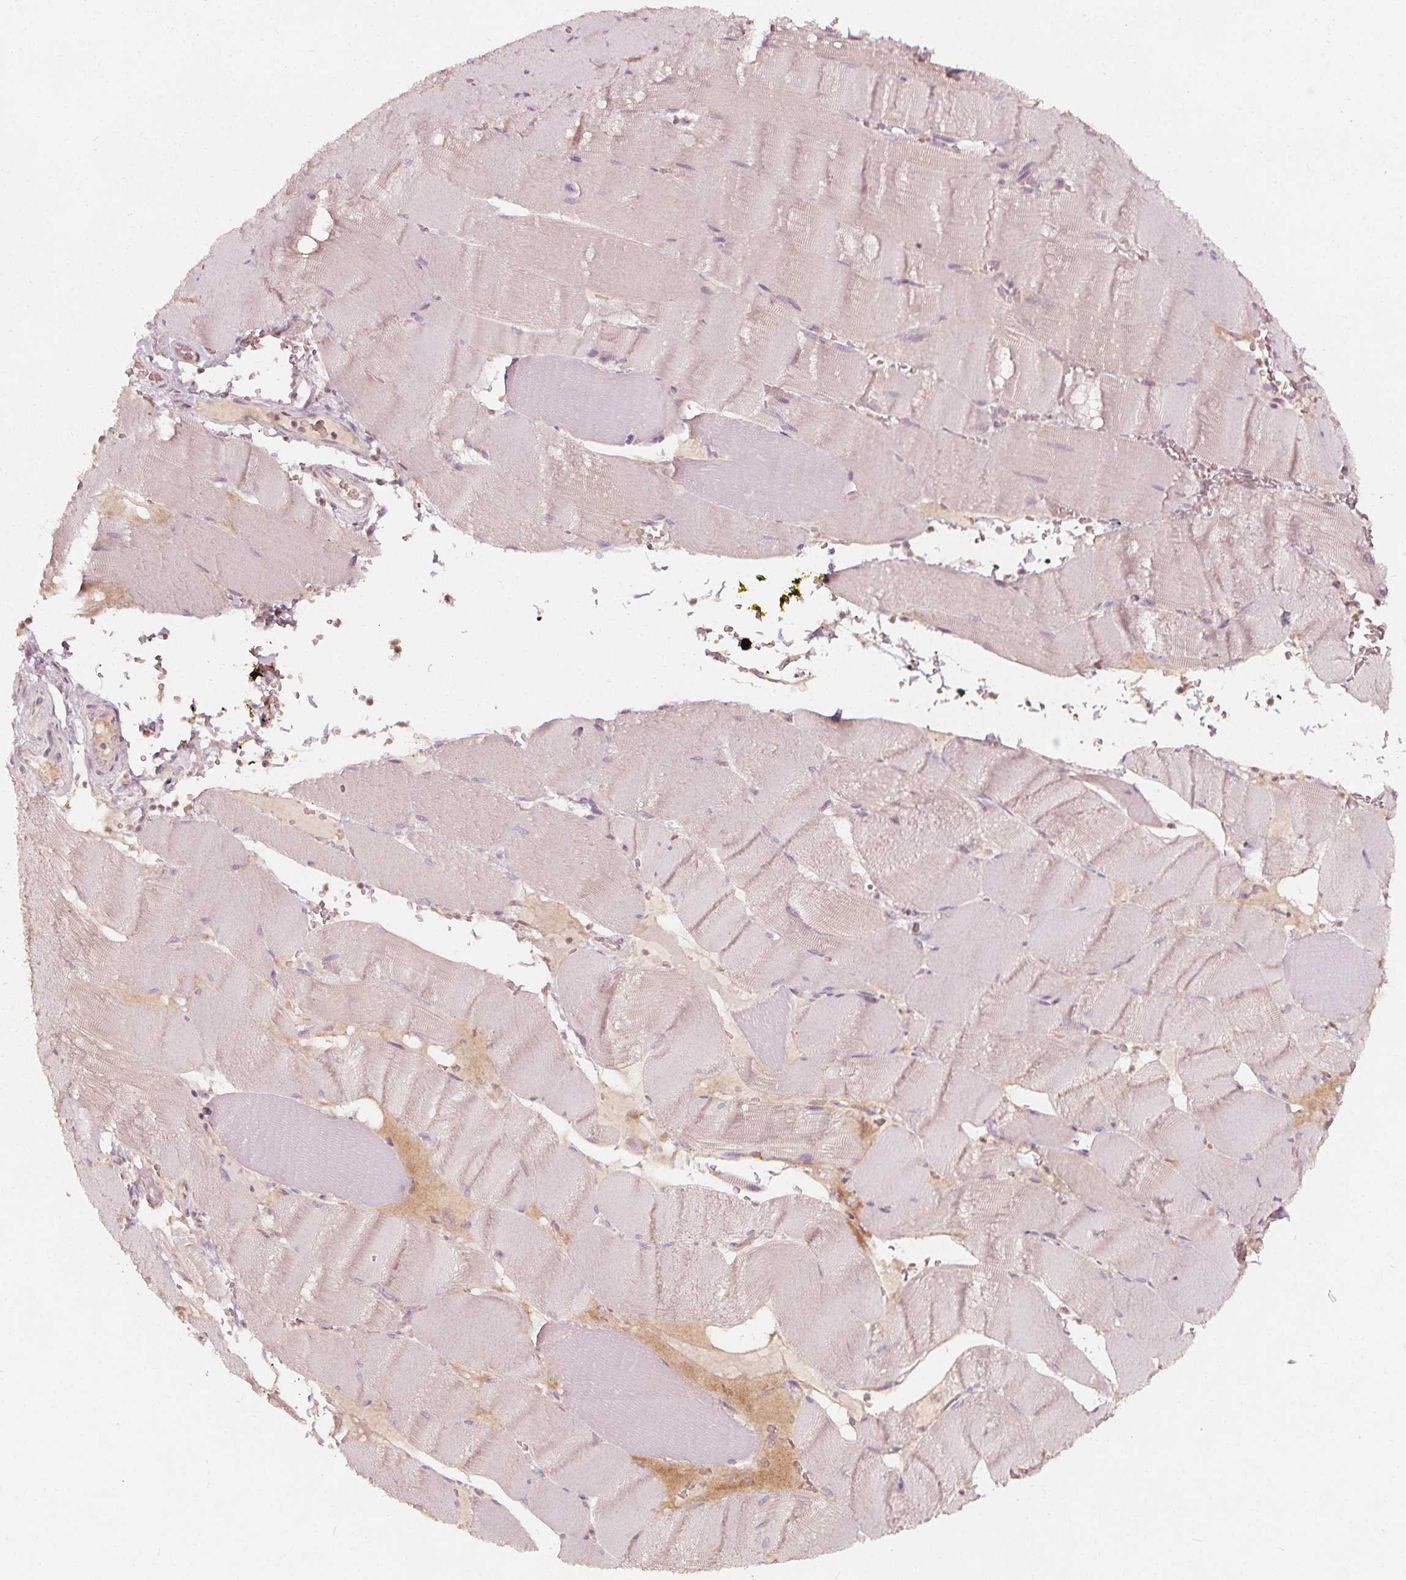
{"staining": {"intensity": "weak", "quantity": "<25%", "location": "cytoplasmic/membranous"}, "tissue": "skeletal muscle", "cell_type": "Myocytes", "image_type": "normal", "snomed": [{"axis": "morphology", "description": "Normal tissue, NOS"}, {"axis": "topography", "description": "Skeletal muscle"}], "caption": "There is no significant positivity in myocytes of skeletal muscle. (Brightfield microscopy of DAB immunohistochemistry (IHC) at high magnification).", "gene": "NPC1L1", "patient": {"sex": "male", "age": 56}}